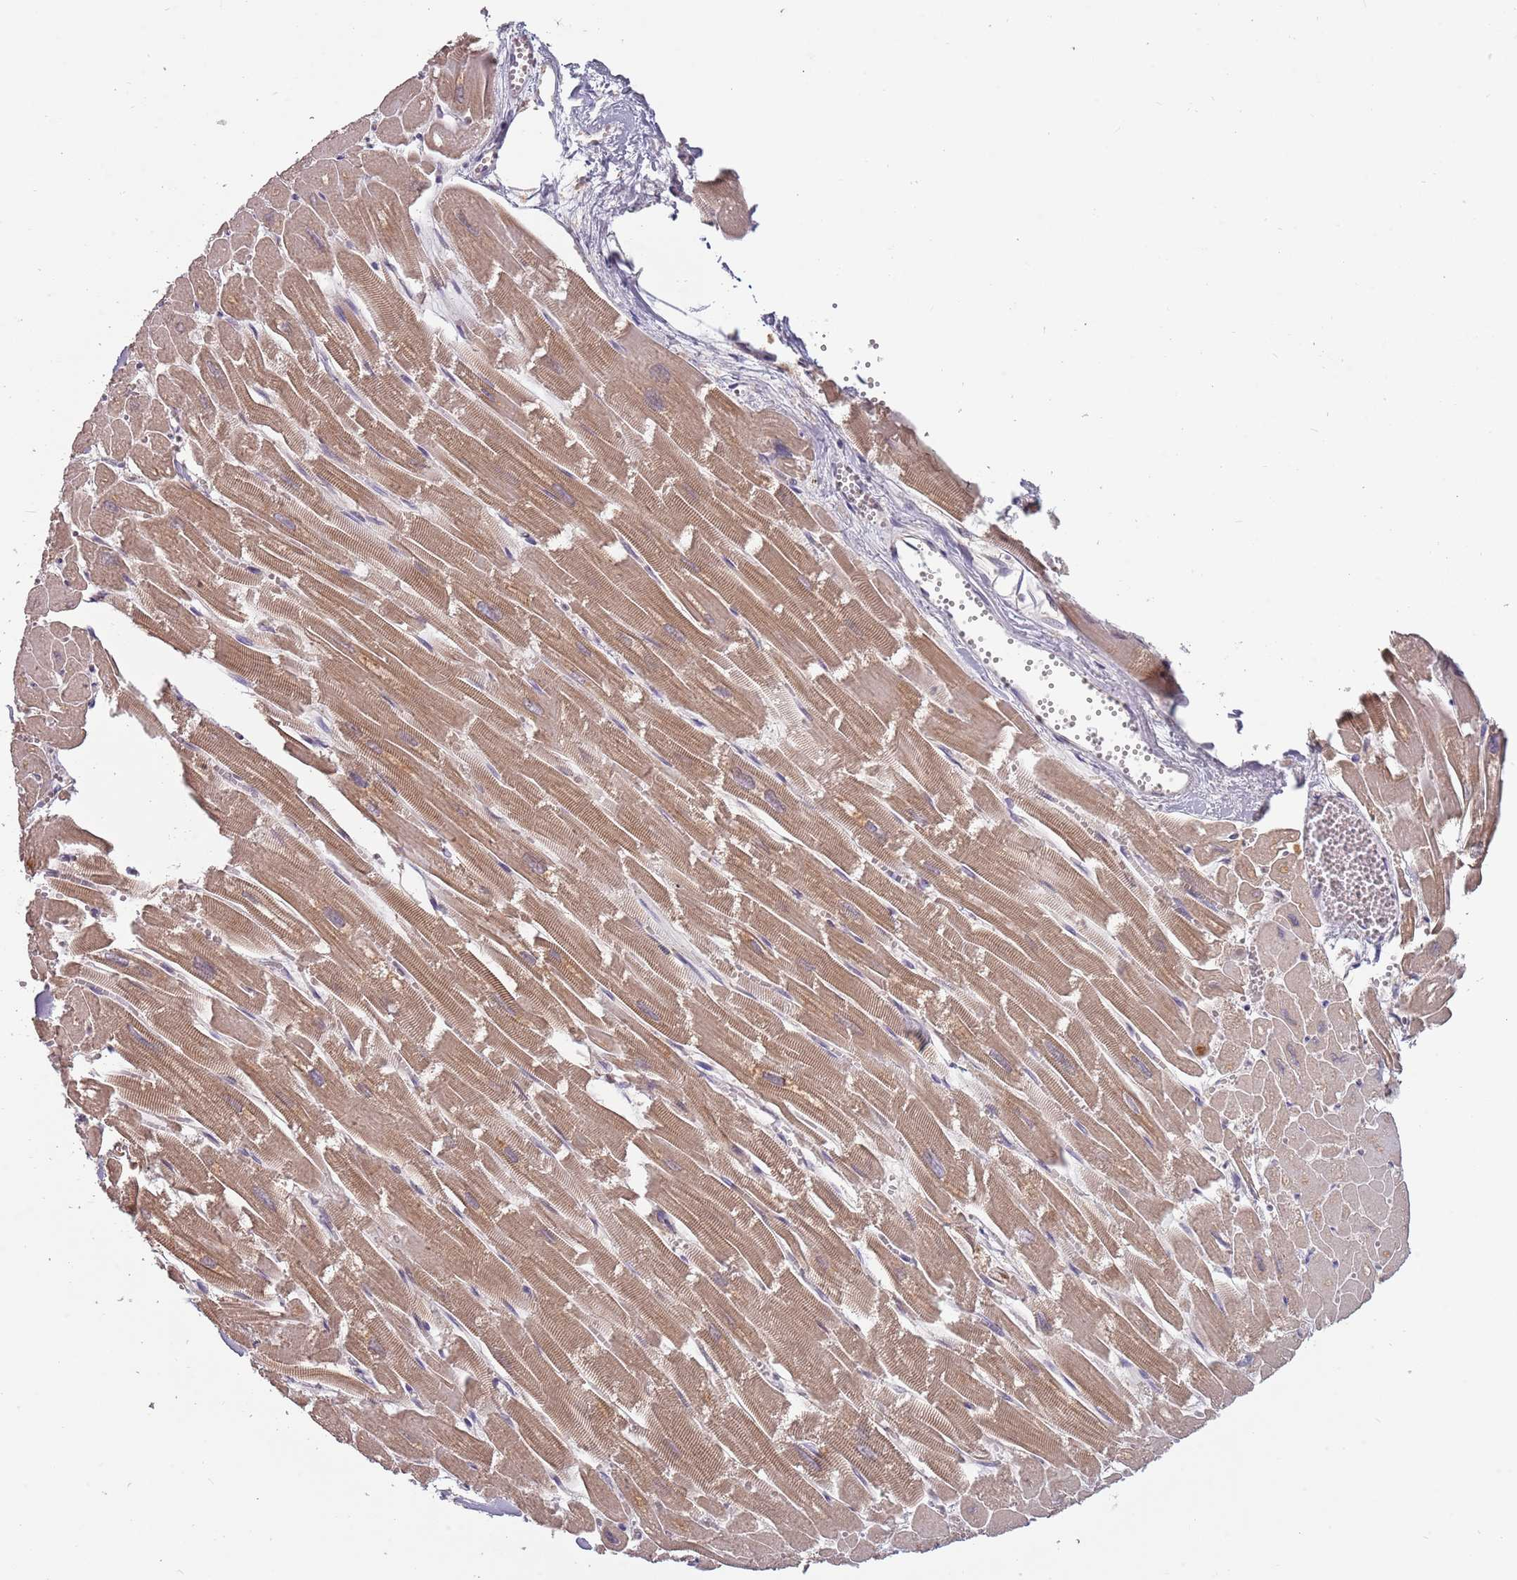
{"staining": {"intensity": "moderate", "quantity": ">75%", "location": "cytoplasmic/membranous"}, "tissue": "heart muscle", "cell_type": "Cardiomyocytes", "image_type": "normal", "snomed": [{"axis": "morphology", "description": "Normal tissue, NOS"}, {"axis": "topography", "description": "Heart"}], "caption": "Heart muscle stained with immunohistochemistry (IHC) demonstrates moderate cytoplasmic/membranous positivity in about >75% of cardiomyocytes. (brown staining indicates protein expression, while blue staining denotes nuclei).", "gene": "USP32", "patient": {"sex": "male", "age": 54}}